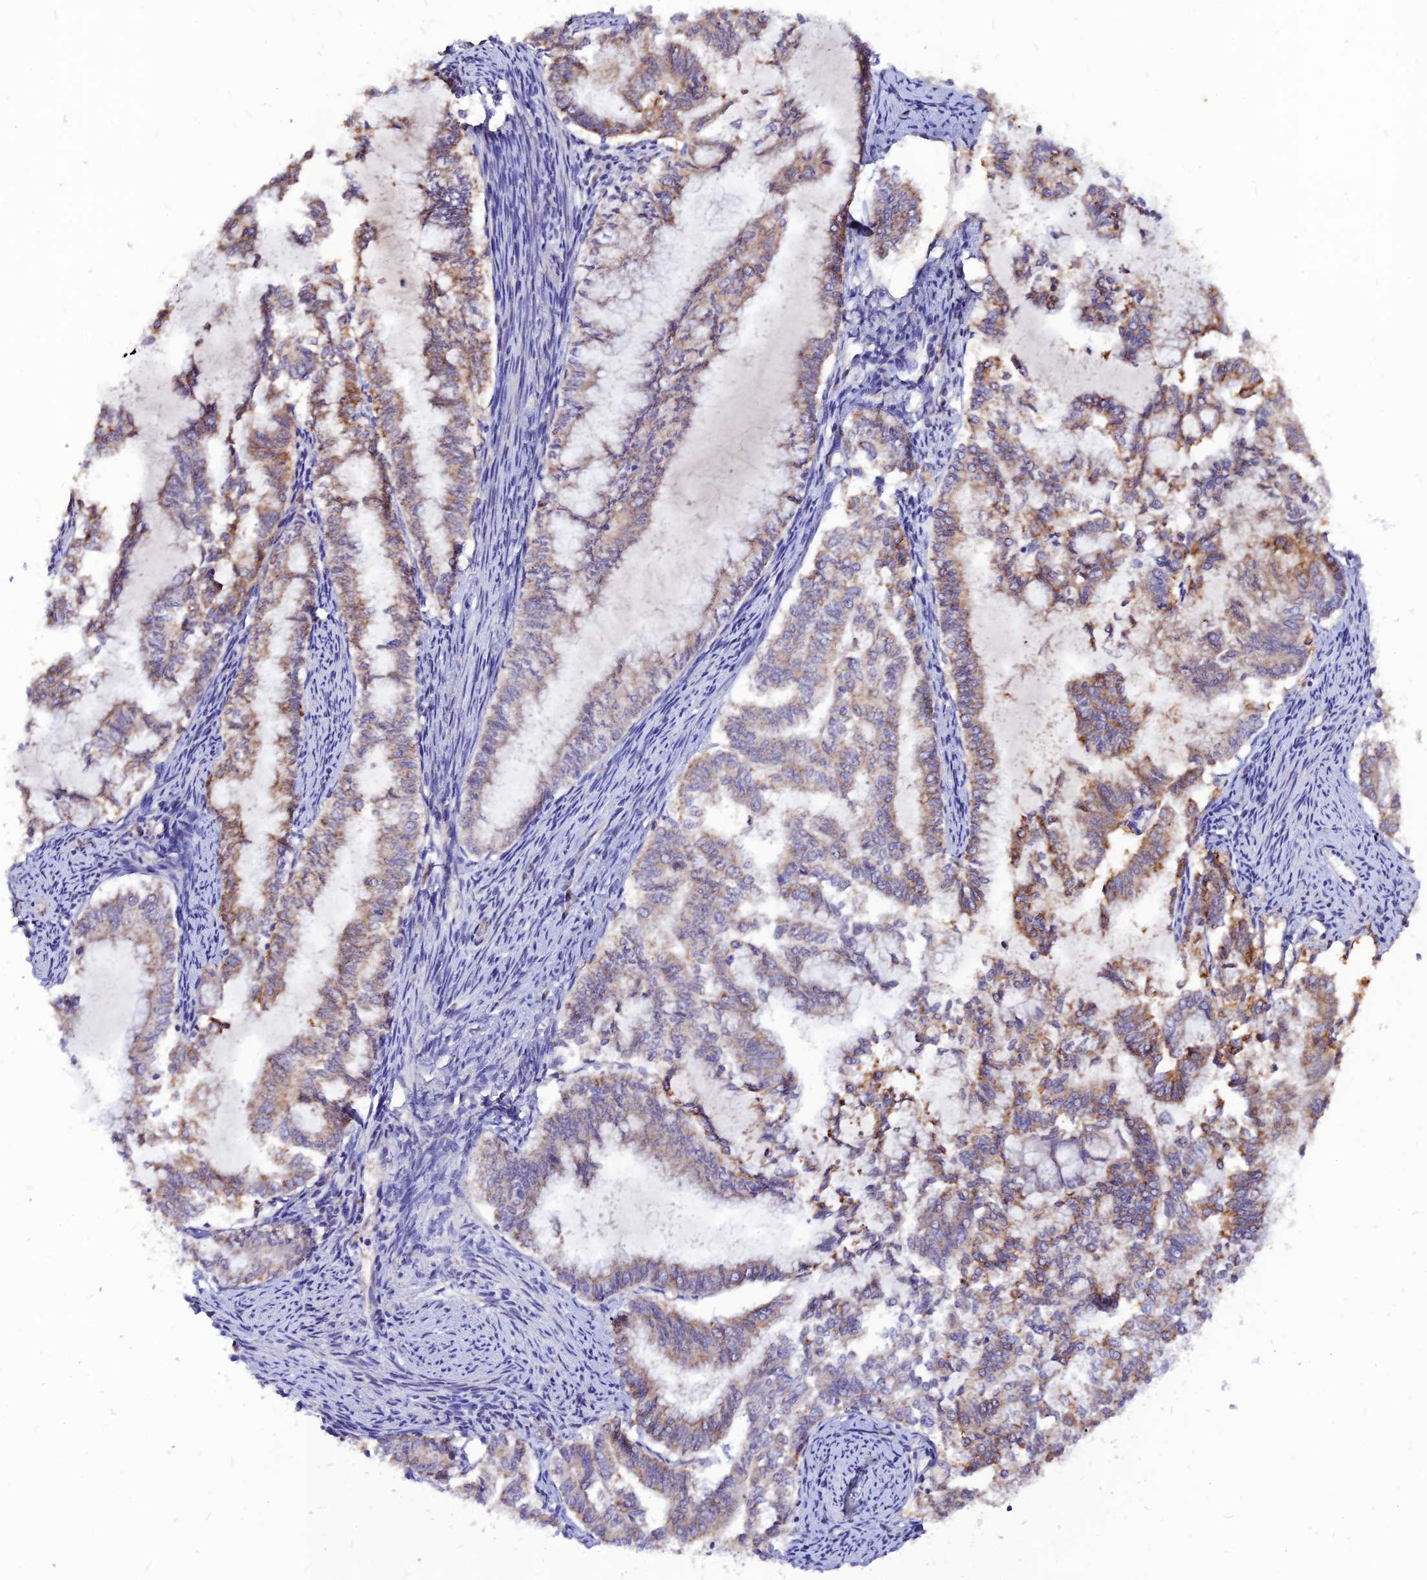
{"staining": {"intensity": "moderate", "quantity": "<25%", "location": "cytoplasmic/membranous"}, "tissue": "endometrial cancer", "cell_type": "Tumor cells", "image_type": "cancer", "snomed": [{"axis": "morphology", "description": "Adenocarcinoma, NOS"}, {"axis": "topography", "description": "Endometrium"}], "caption": "Tumor cells display low levels of moderate cytoplasmic/membranous expression in approximately <25% of cells in endometrial cancer (adenocarcinoma).", "gene": "CZIB", "patient": {"sex": "female", "age": 79}}